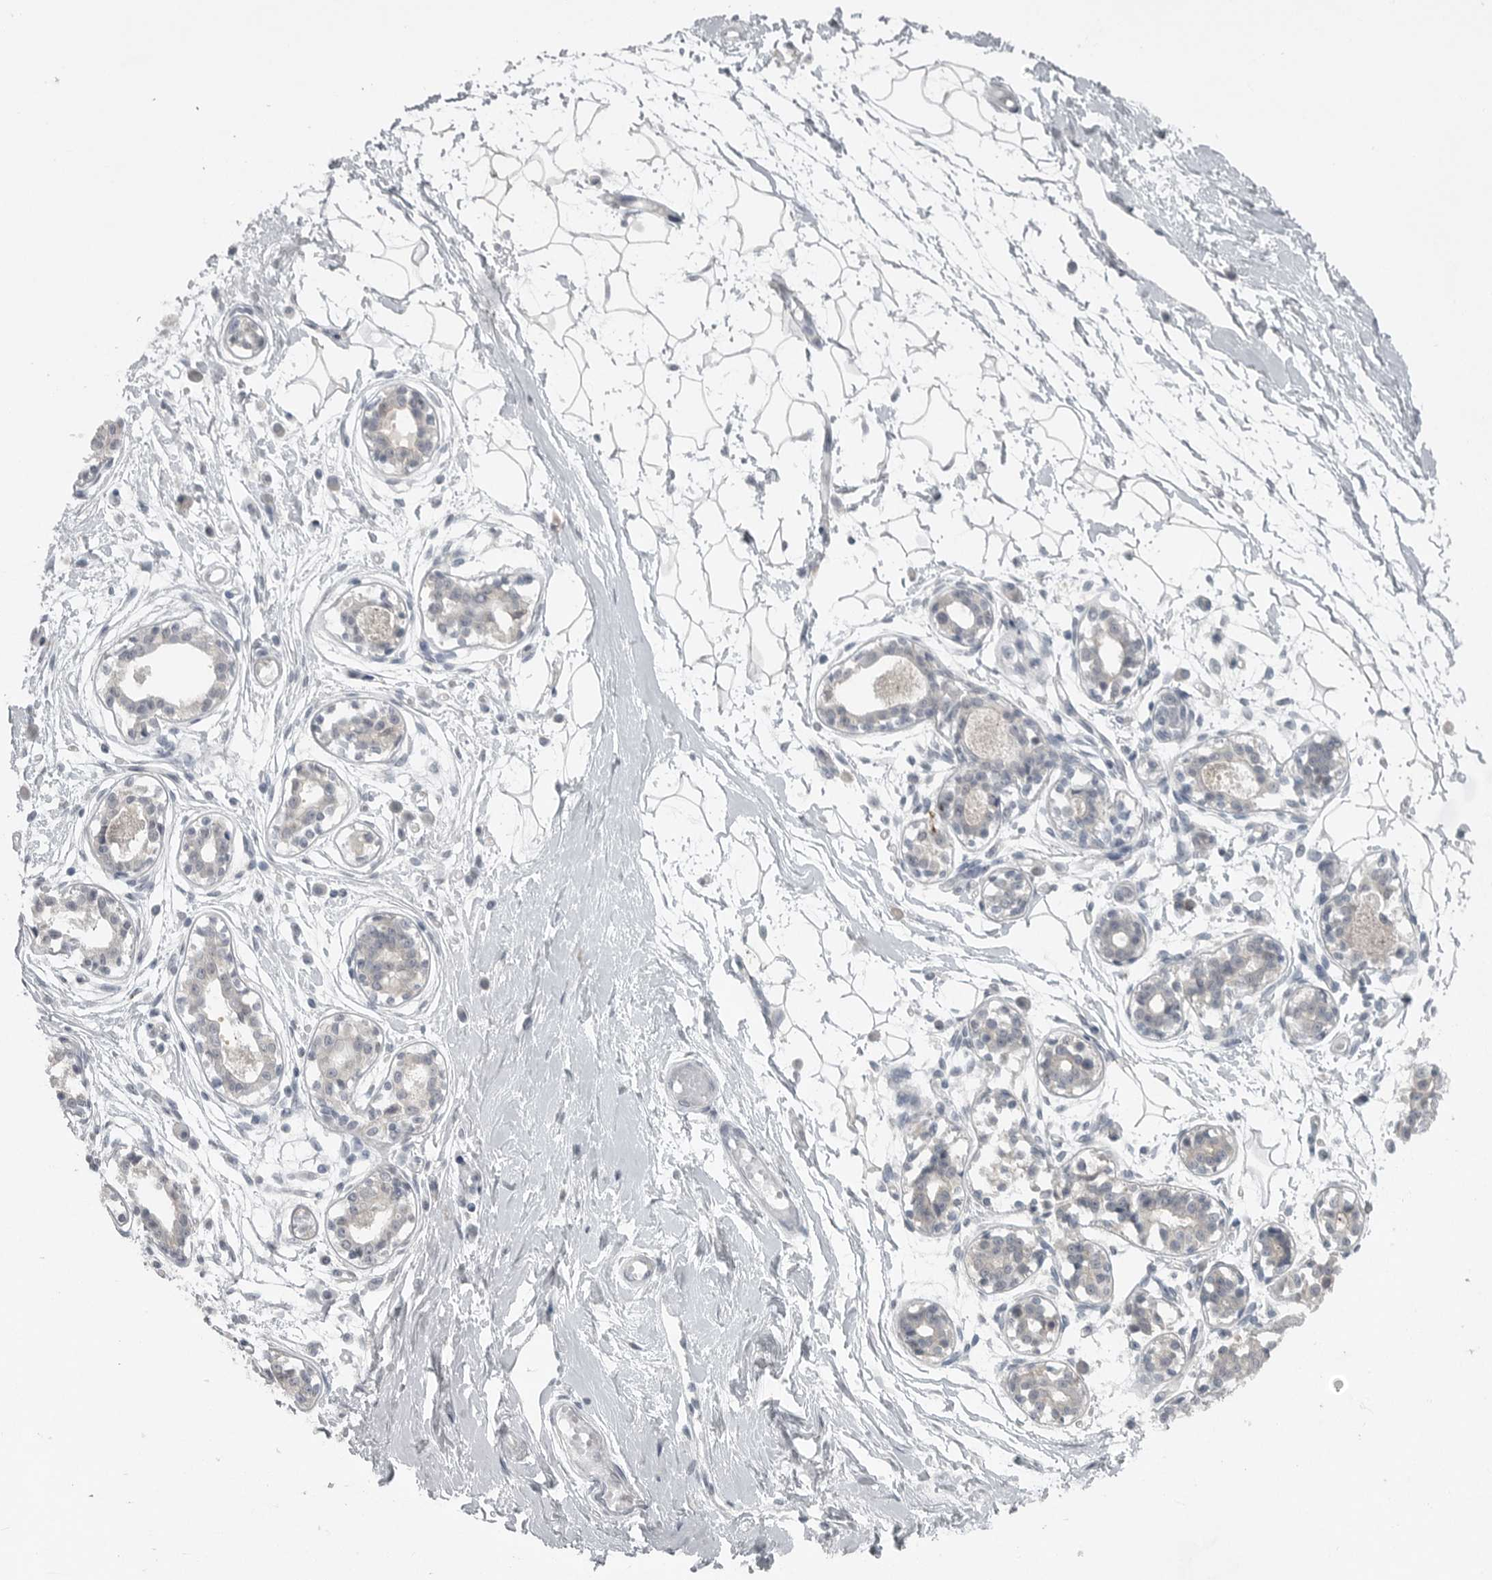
{"staining": {"intensity": "negative", "quantity": "none", "location": "none"}, "tissue": "breast", "cell_type": "Adipocytes", "image_type": "normal", "snomed": [{"axis": "morphology", "description": "Normal tissue, NOS"}, {"axis": "topography", "description": "Breast"}], "caption": "A high-resolution image shows immunohistochemistry (IHC) staining of unremarkable breast, which demonstrates no significant staining in adipocytes.", "gene": "PHF13", "patient": {"sex": "female", "age": 45}}